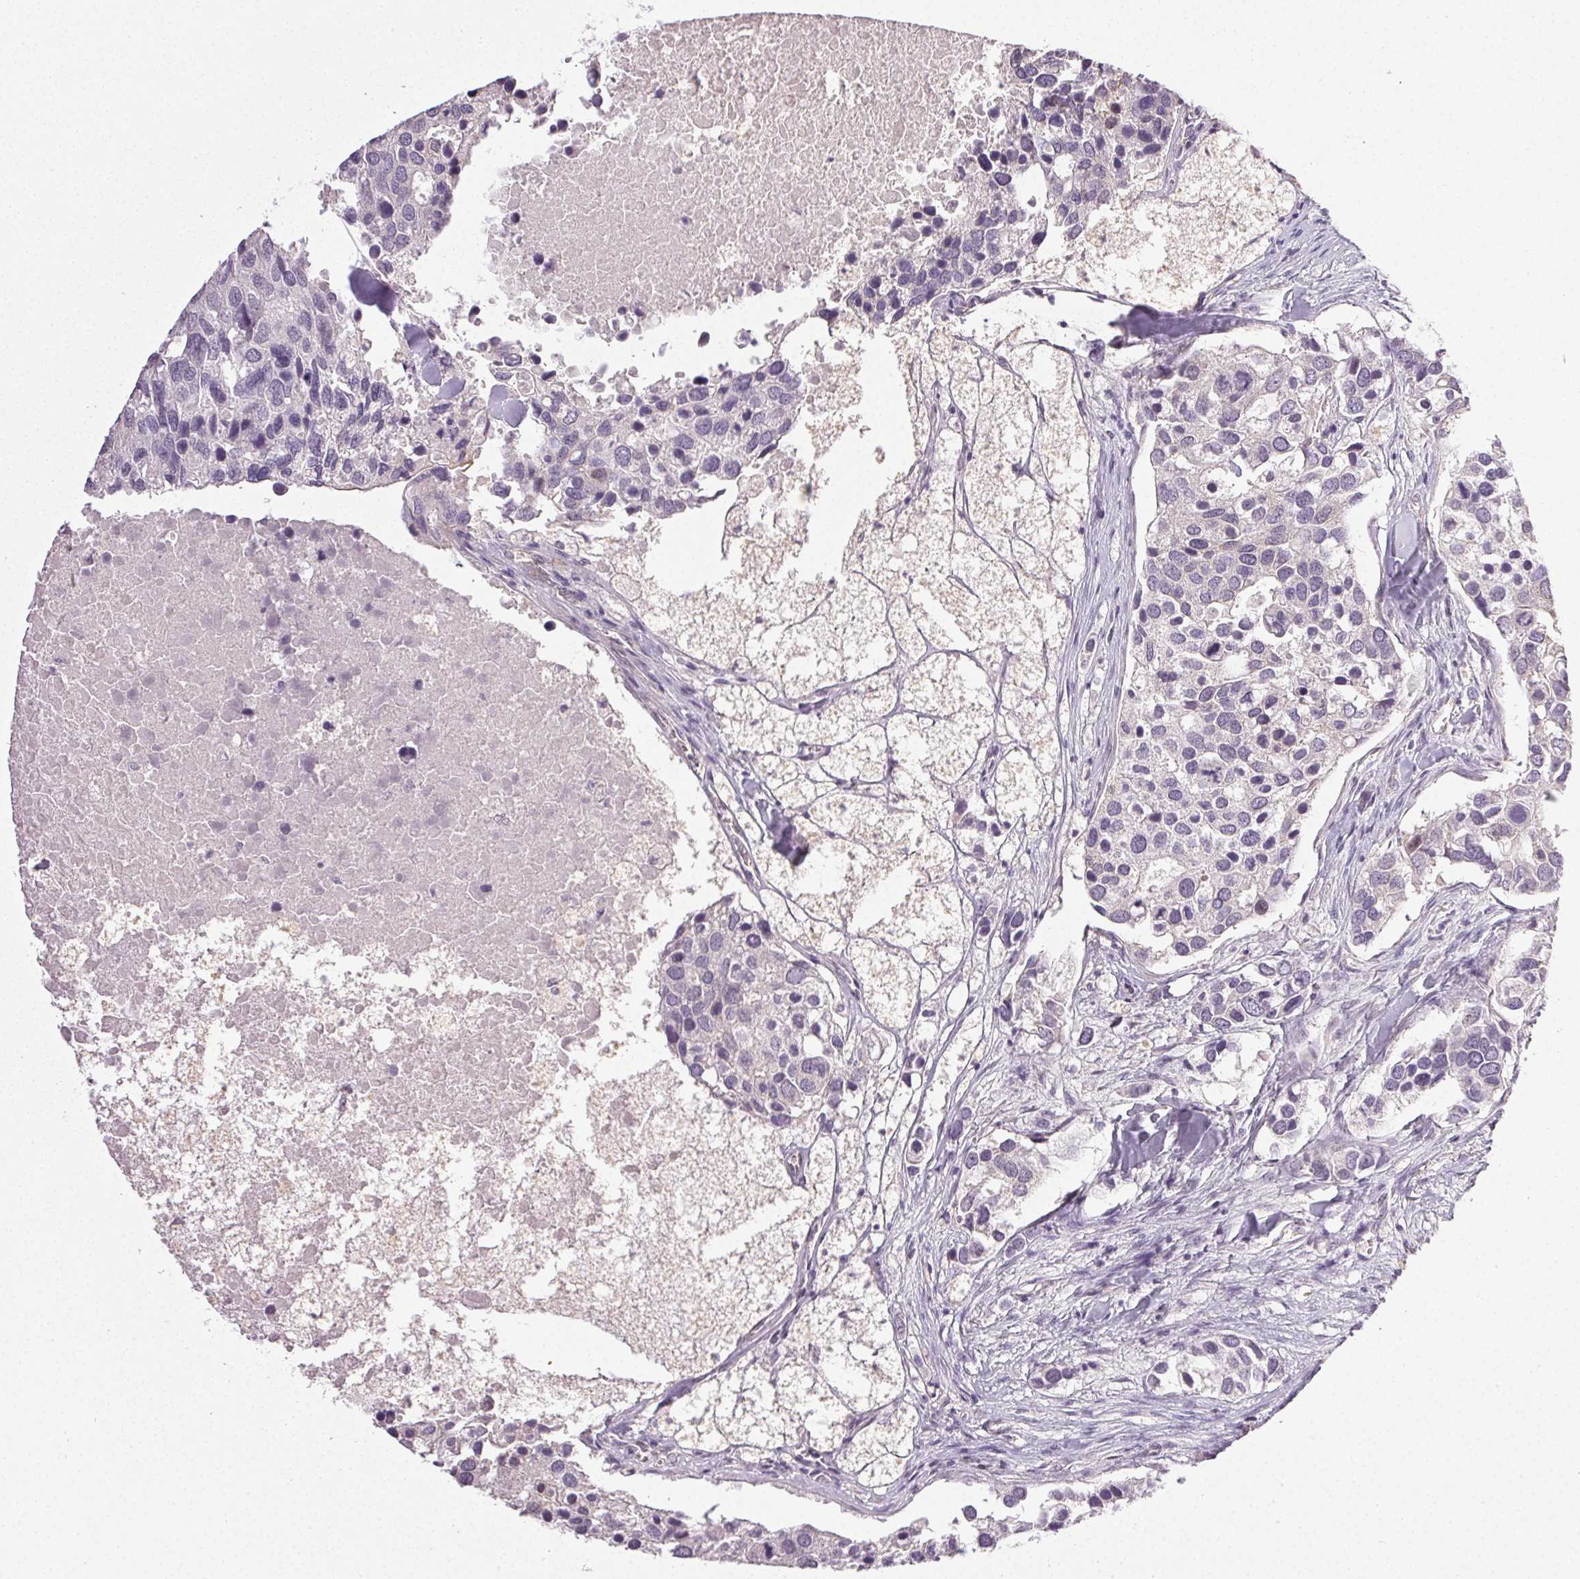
{"staining": {"intensity": "negative", "quantity": "none", "location": "none"}, "tissue": "breast cancer", "cell_type": "Tumor cells", "image_type": "cancer", "snomed": [{"axis": "morphology", "description": "Duct carcinoma"}, {"axis": "topography", "description": "Breast"}], "caption": "This is an immunohistochemistry (IHC) histopathology image of human breast invasive ductal carcinoma. There is no staining in tumor cells.", "gene": "PLCB1", "patient": {"sex": "female", "age": 83}}